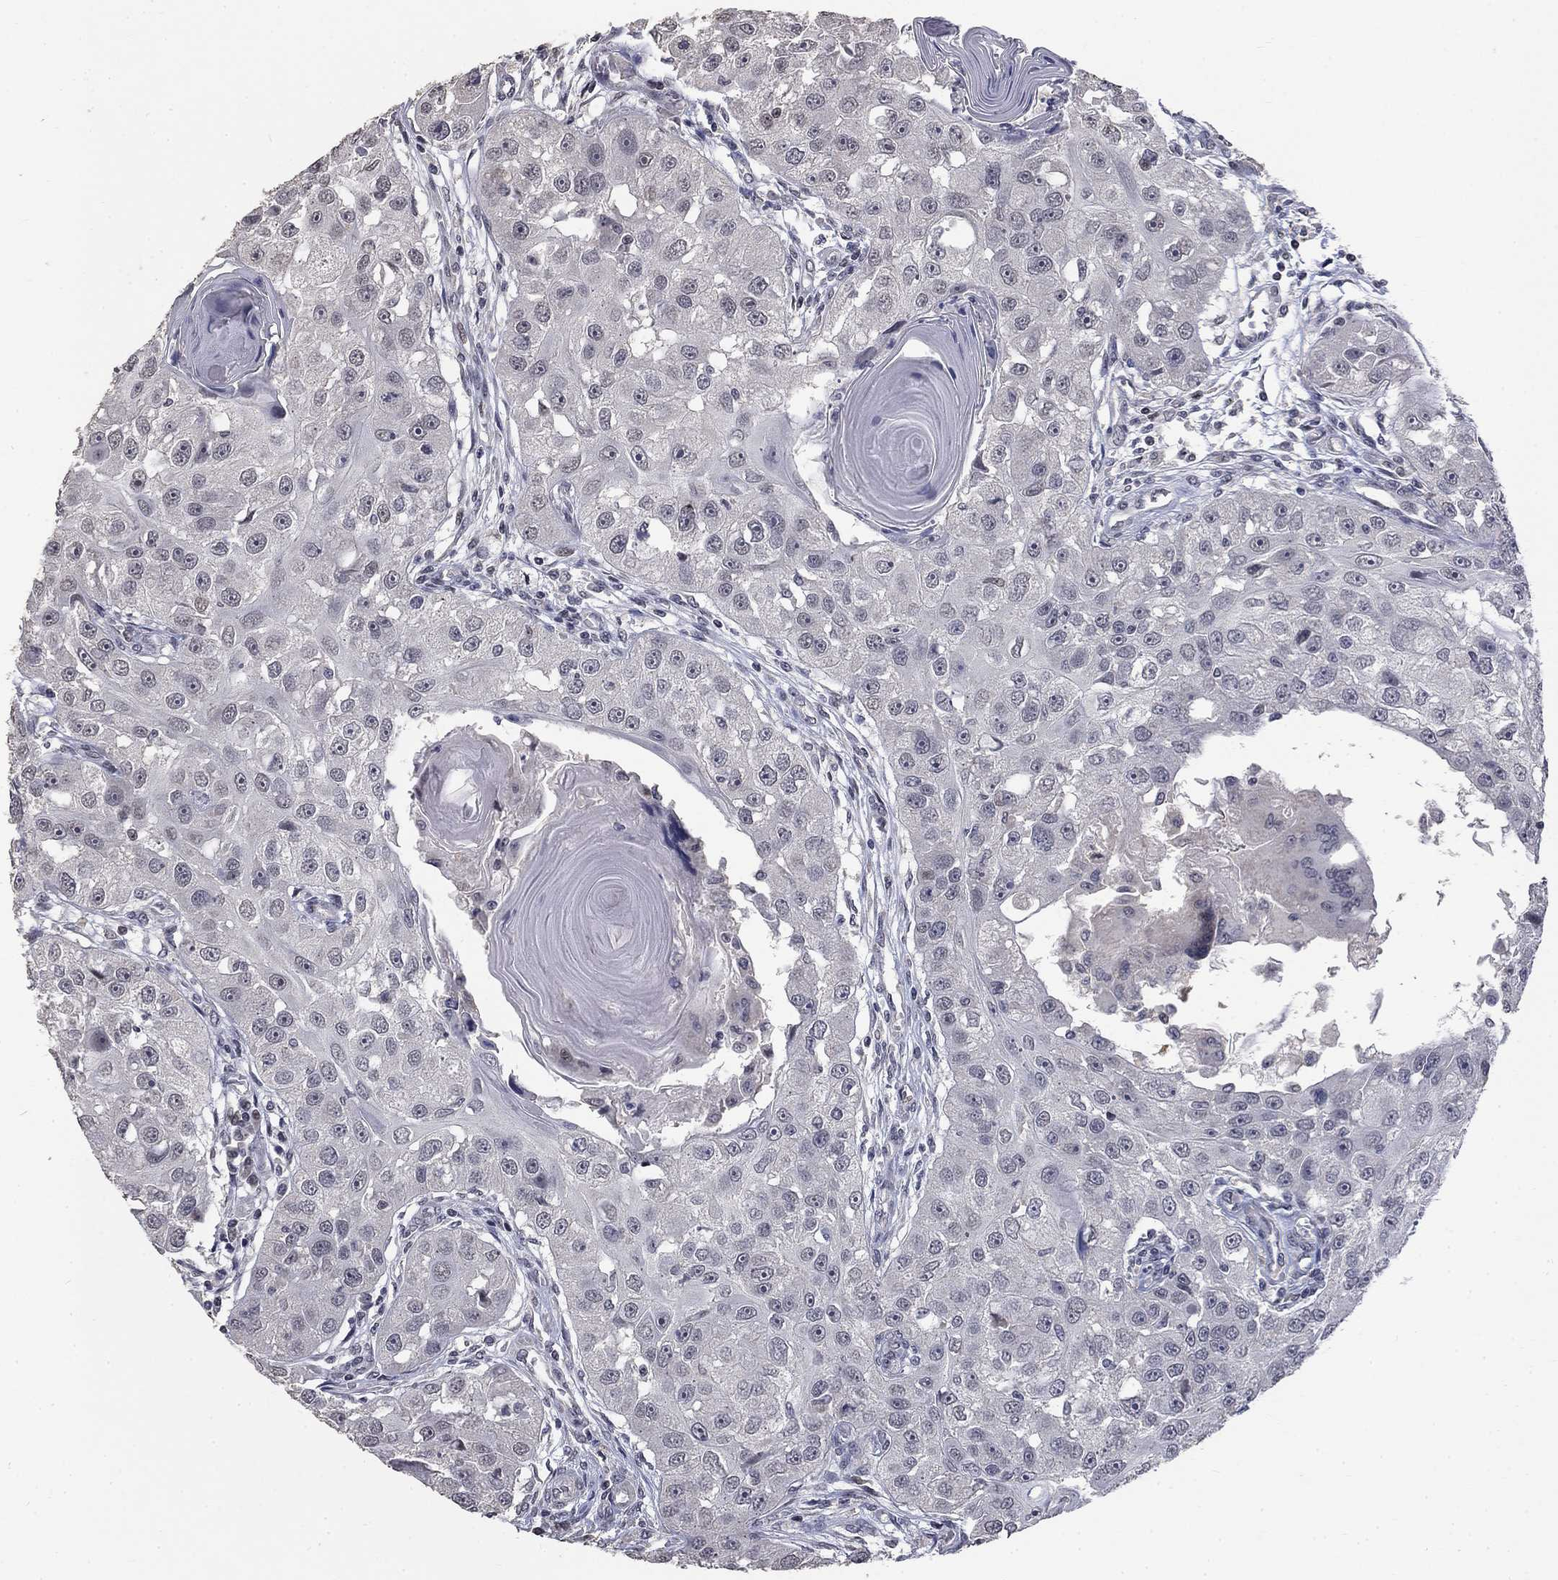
{"staining": {"intensity": "negative", "quantity": "none", "location": "none"}, "tissue": "head and neck cancer", "cell_type": "Tumor cells", "image_type": "cancer", "snomed": [{"axis": "morphology", "description": "Squamous cell carcinoma, NOS"}, {"axis": "topography", "description": "Head-Neck"}], "caption": "A high-resolution micrograph shows immunohistochemistry staining of head and neck squamous cell carcinoma, which demonstrates no significant staining in tumor cells. (Brightfield microscopy of DAB (3,3'-diaminobenzidine) immunohistochemistry (IHC) at high magnification).", "gene": "SPATA33", "patient": {"sex": "male", "age": 51}}